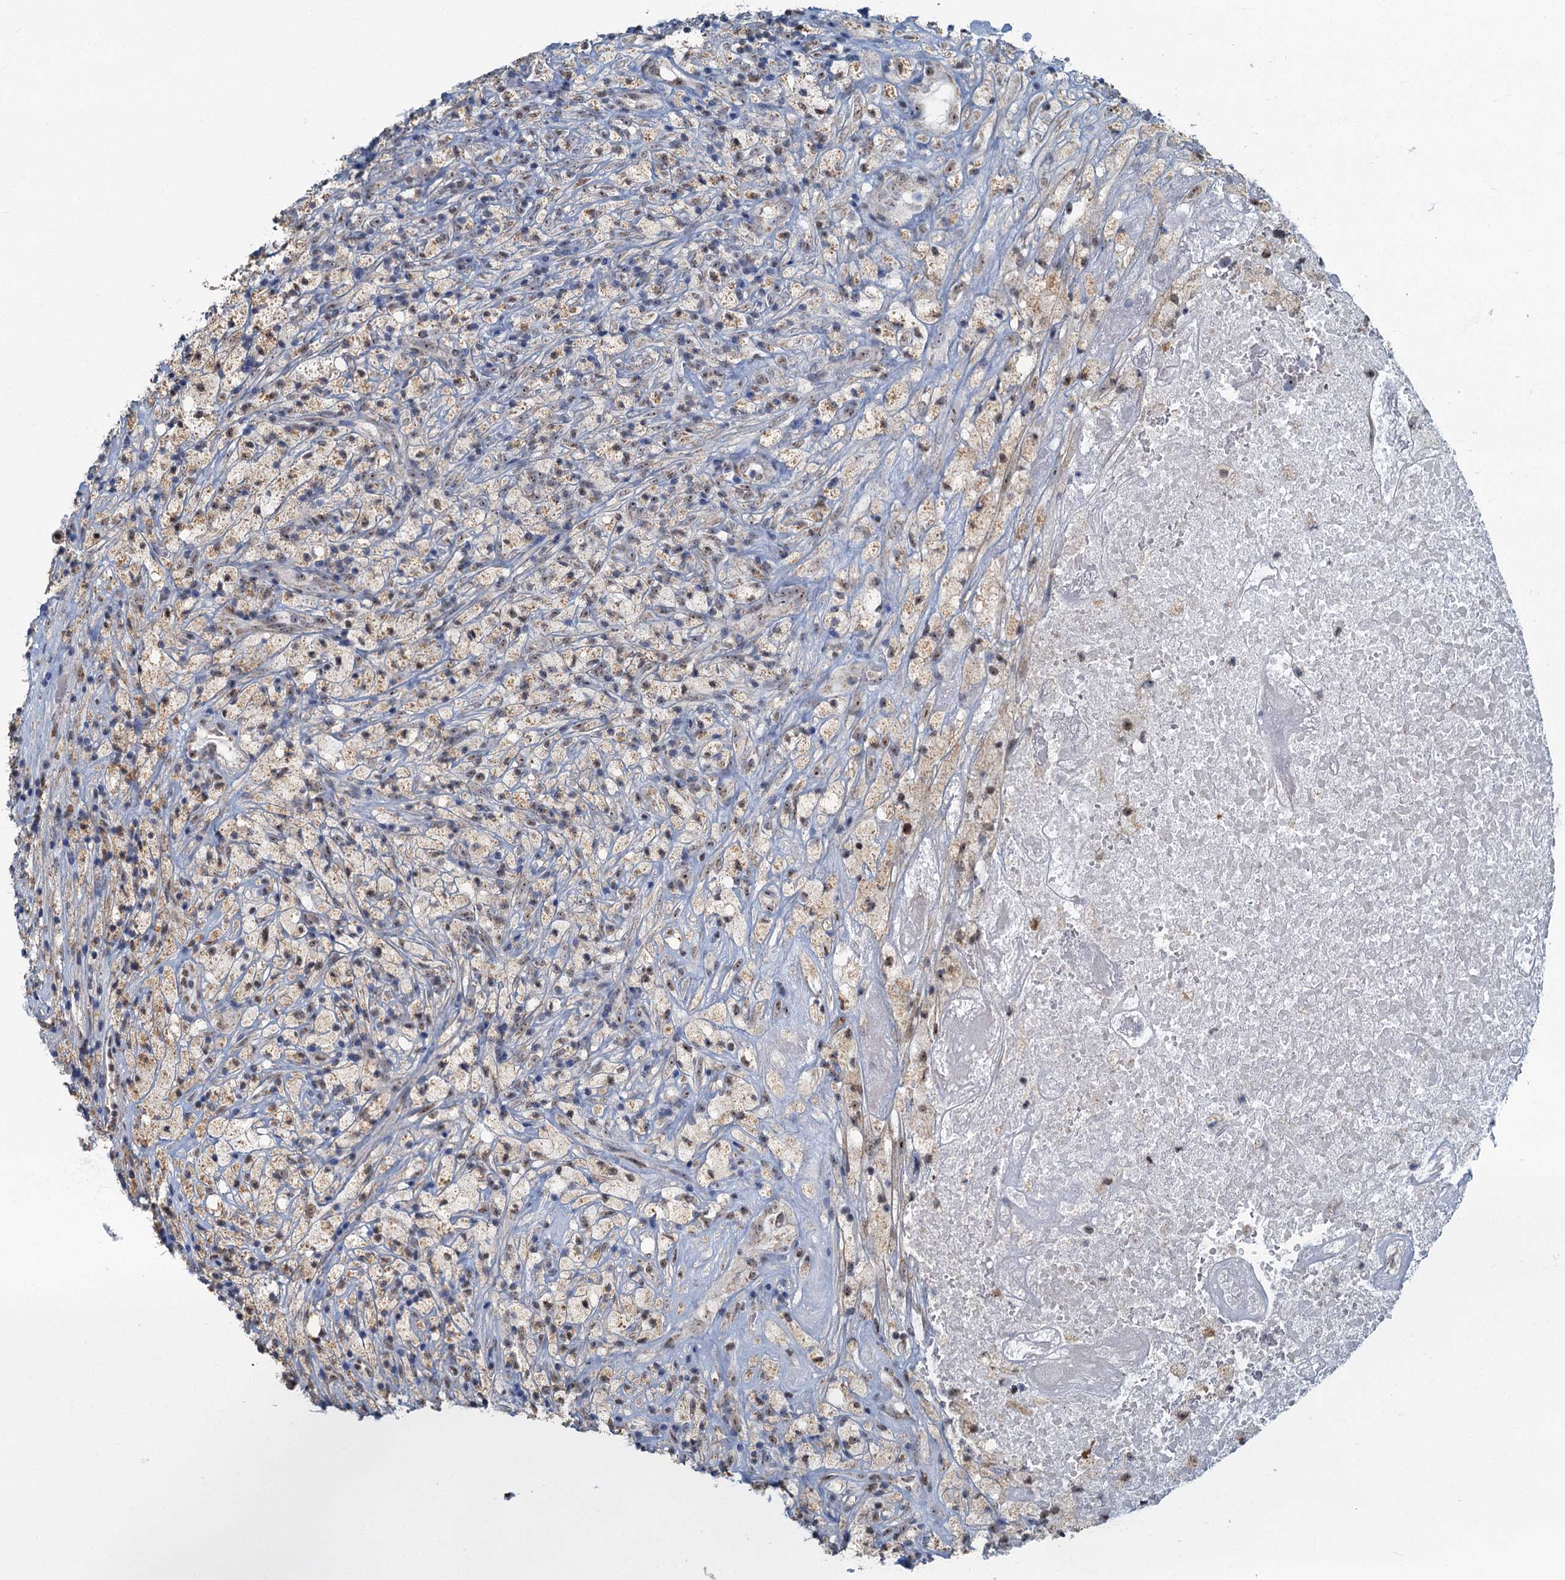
{"staining": {"intensity": "weak", "quantity": ">75%", "location": "cytoplasmic/membranous"}, "tissue": "glioma", "cell_type": "Tumor cells", "image_type": "cancer", "snomed": [{"axis": "morphology", "description": "Glioma, malignant, High grade"}, {"axis": "topography", "description": "Brain"}], "caption": "Malignant glioma (high-grade) tissue reveals weak cytoplasmic/membranous expression in about >75% of tumor cells", "gene": "RAD9B", "patient": {"sex": "male", "age": 69}}